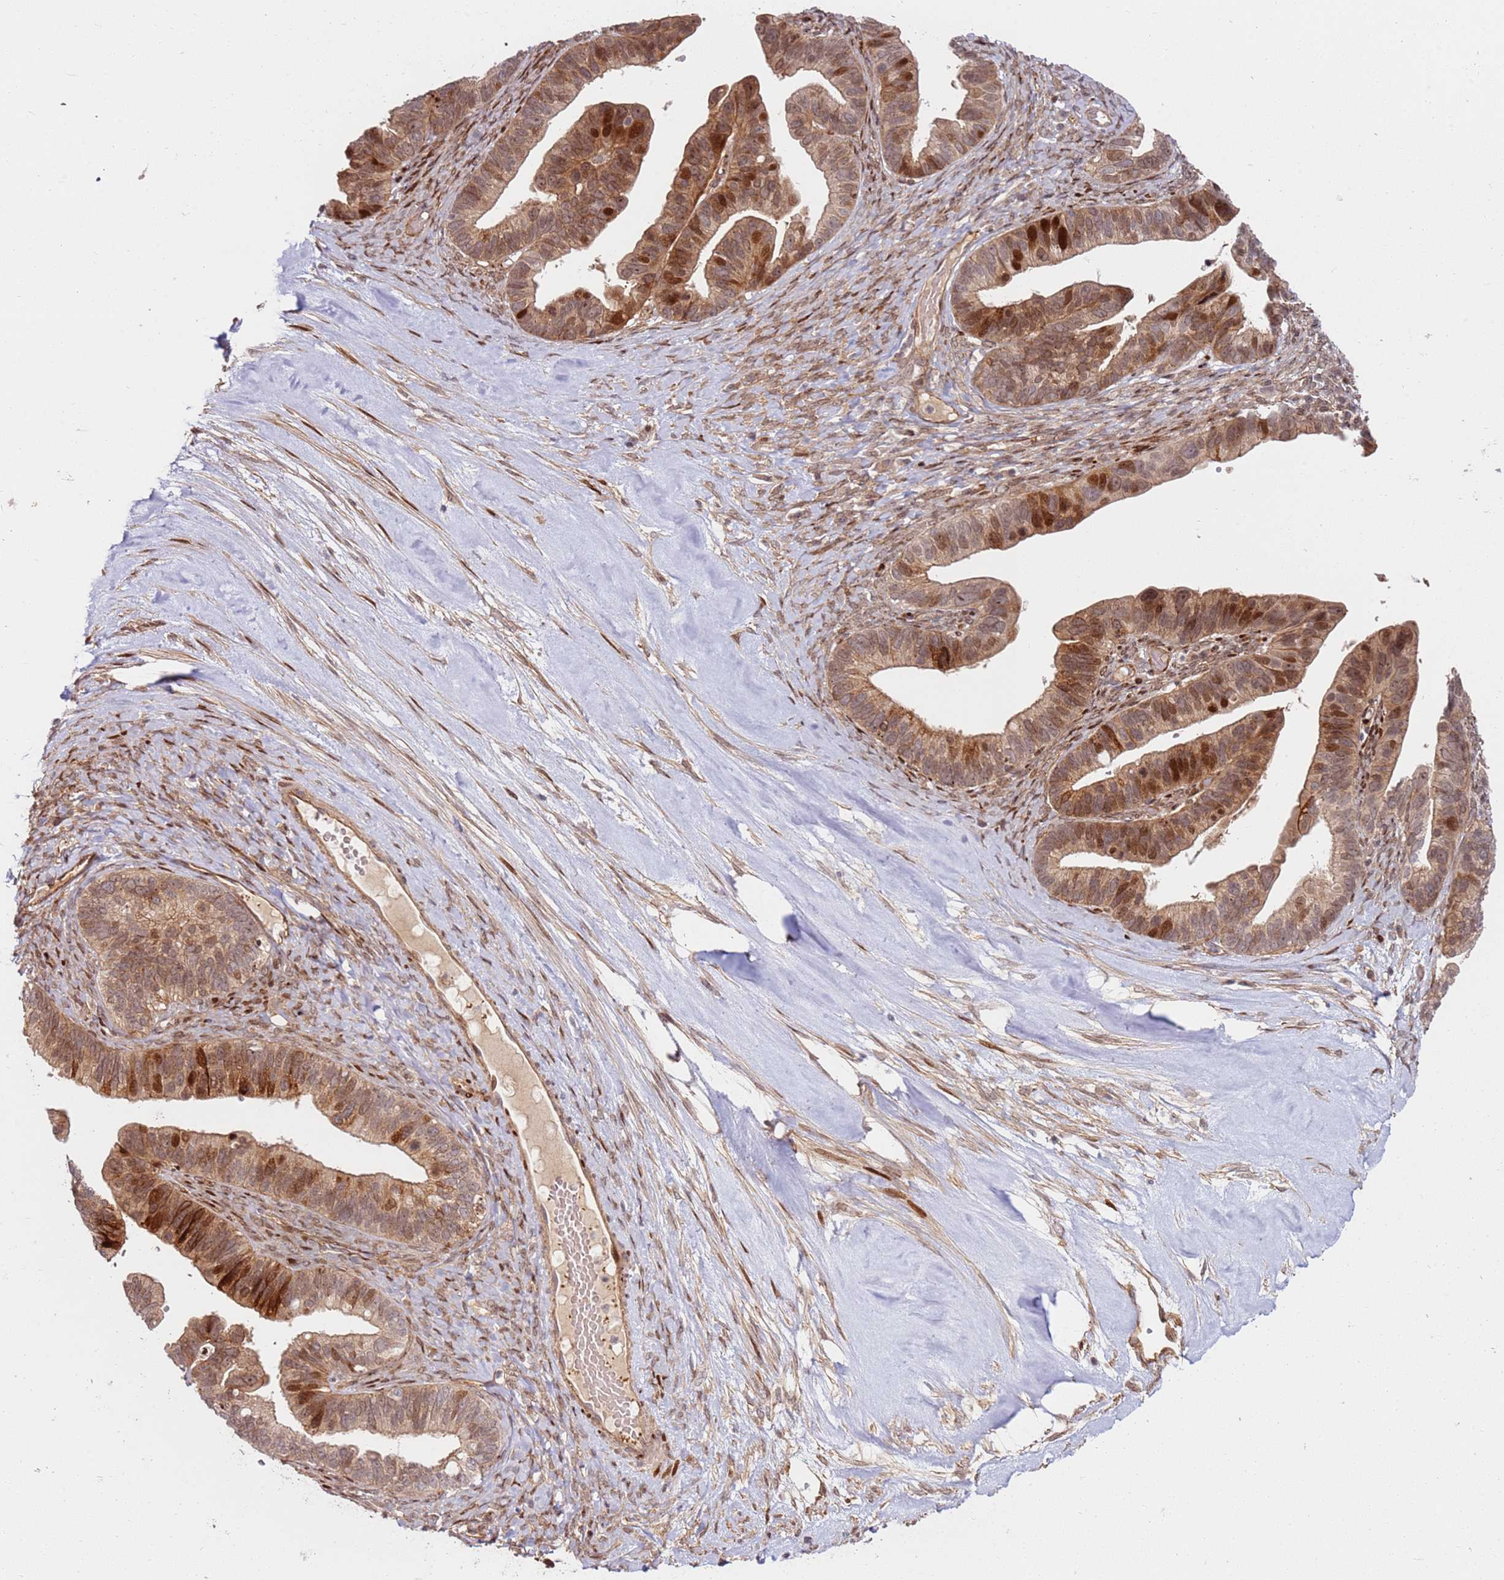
{"staining": {"intensity": "strong", "quantity": ">75%", "location": "cytoplasmic/membranous,nuclear"}, "tissue": "ovarian cancer", "cell_type": "Tumor cells", "image_type": "cancer", "snomed": [{"axis": "morphology", "description": "Cystadenocarcinoma, serous, NOS"}, {"axis": "topography", "description": "Ovary"}], "caption": "About >75% of tumor cells in human ovarian cancer (serous cystadenocarcinoma) demonstrate strong cytoplasmic/membranous and nuclear protein positivity as visualized by brown immunohistochemical staining.", "gene": "TMEM233", "patient": {"sex": "female", "age": 56}}